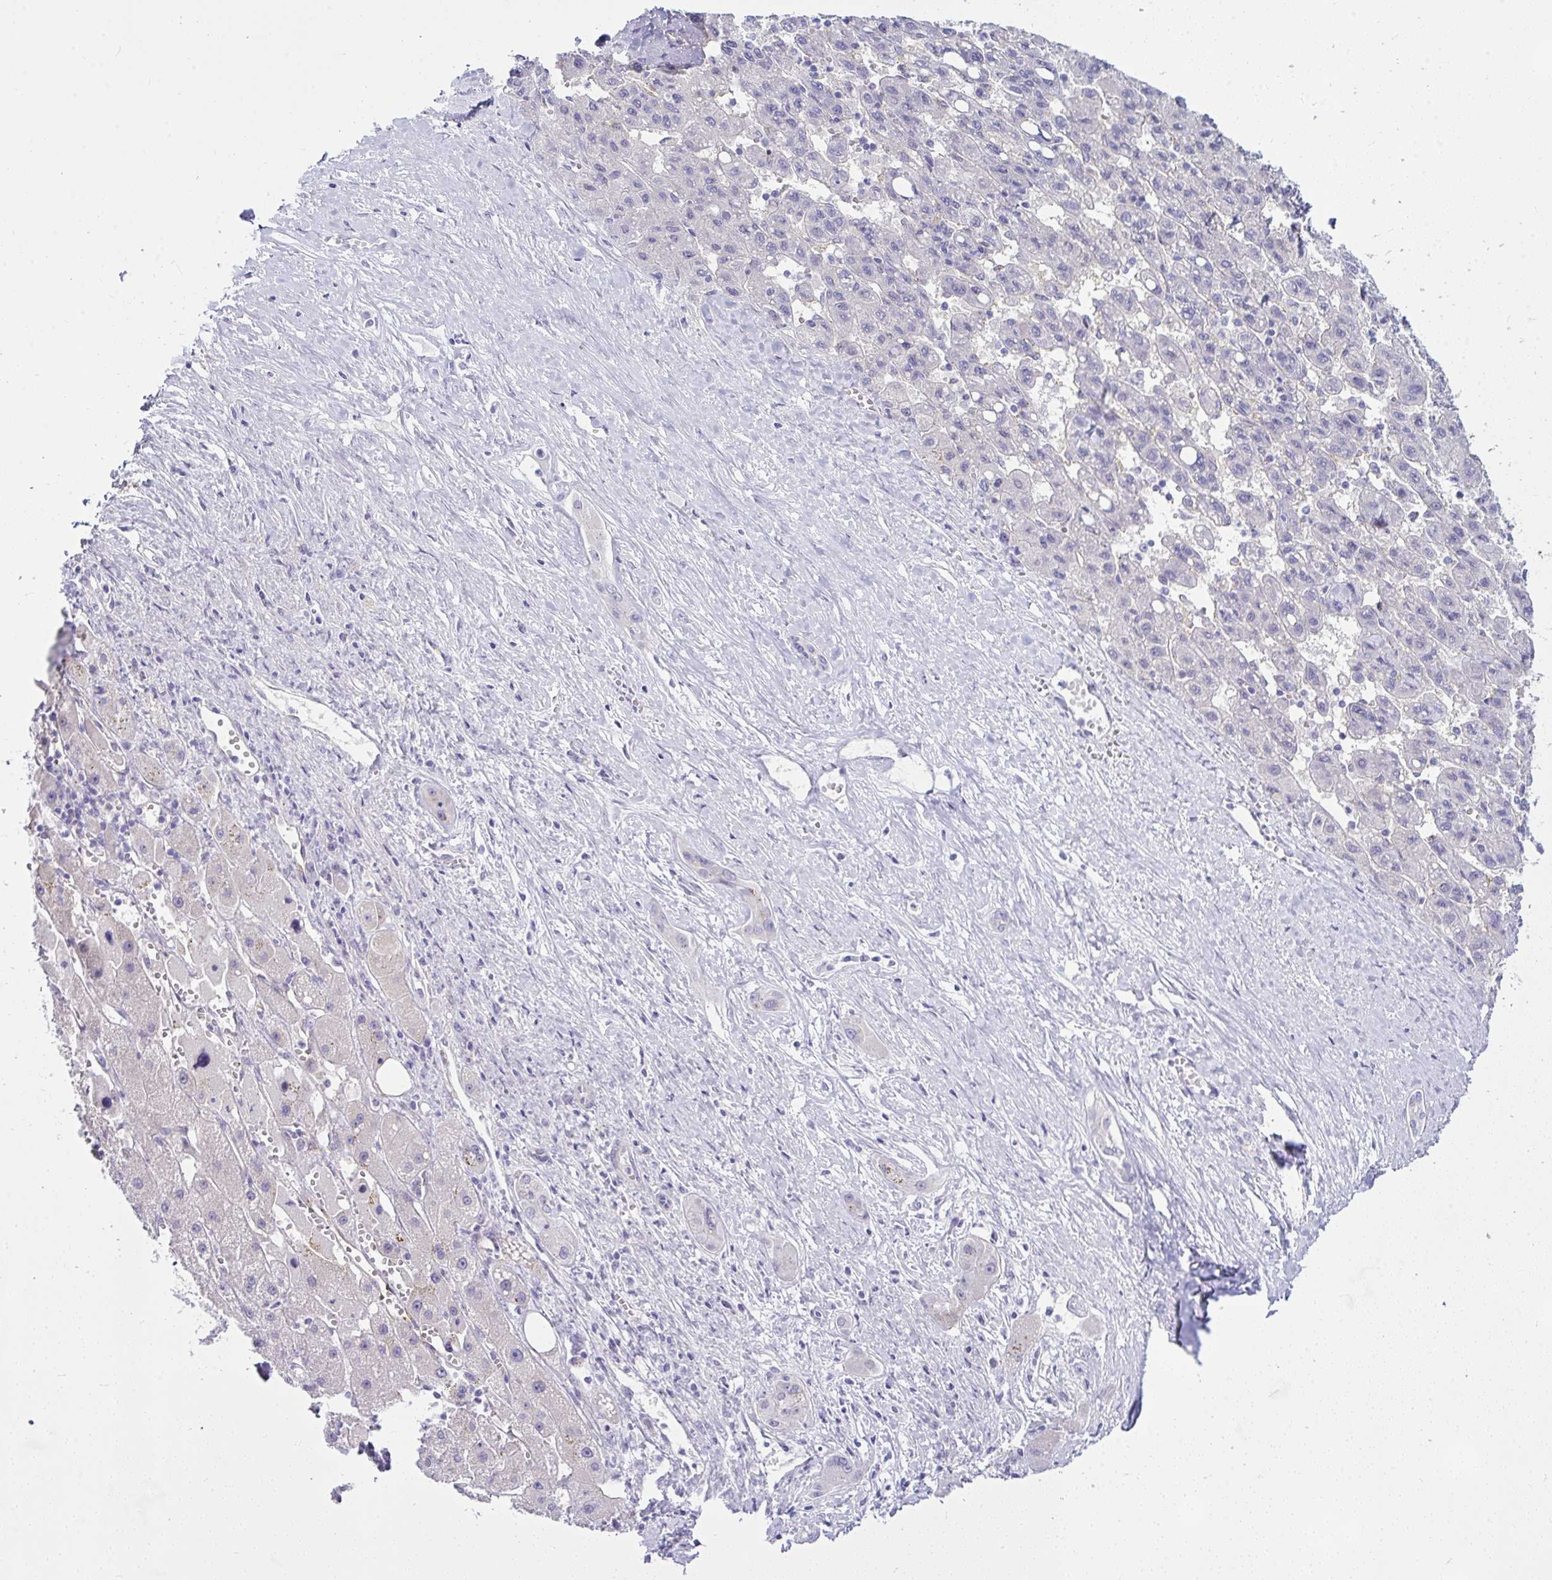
{"staining": {"intensity": "negative", "quantity": "none", "location": "none"}, "tissue": "liver cancer", "cell_type": "Tumor cells", "image_type": "cancer", "snomed": [{"axis": "morphology", "description": "Carcinoma, Hepatocellular, NOS"}, {"axis": "topography", "description": "Liver"}], "caption": "Immunohistochemistry (IHC) of hepatocellular carcinoma (liver) exhibits no staining in tumor cells.", "gene": "NFXL1", "patient": {"sex": "female", "age": 82}}